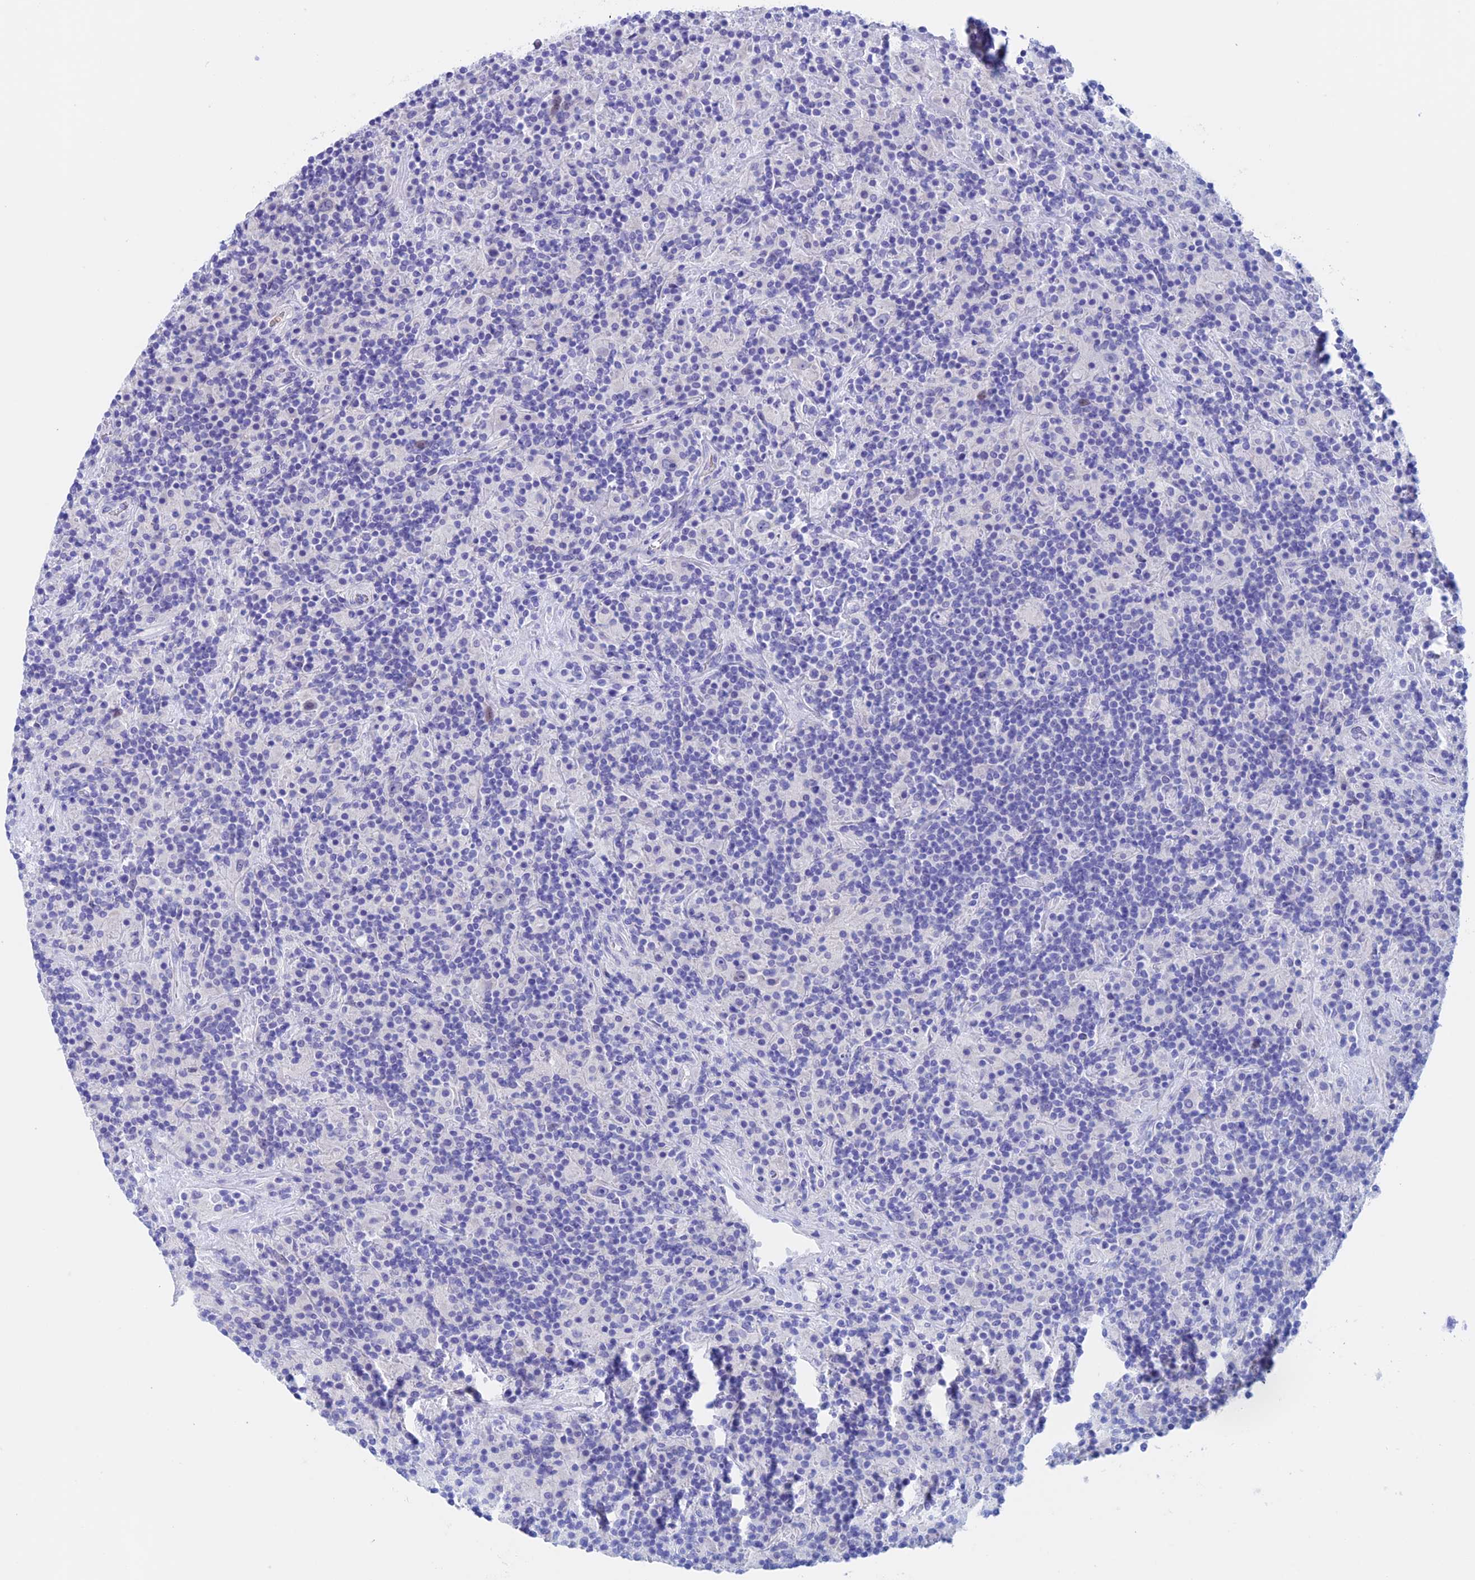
{"staining": {"intensity": "negative", "quantity": "none", "location": "none"}, "tissue": "lymphoma", "cell_type": "Tumor cells", "image_type": "cancer", "snomed": [{"axis": "morphology", "description": "Hodgkin's disease, NOS"}, {"axis": "topography", "description": "Lymph node"}], "caption": "The photomicrograph demonstrates no staining of tumor cells in lymphoma. (Immunohistochemistry, brightfield microscopy, high magnification).", "gene": "PSMC3IP", "patient": {"sex": "male", "age": 70}}